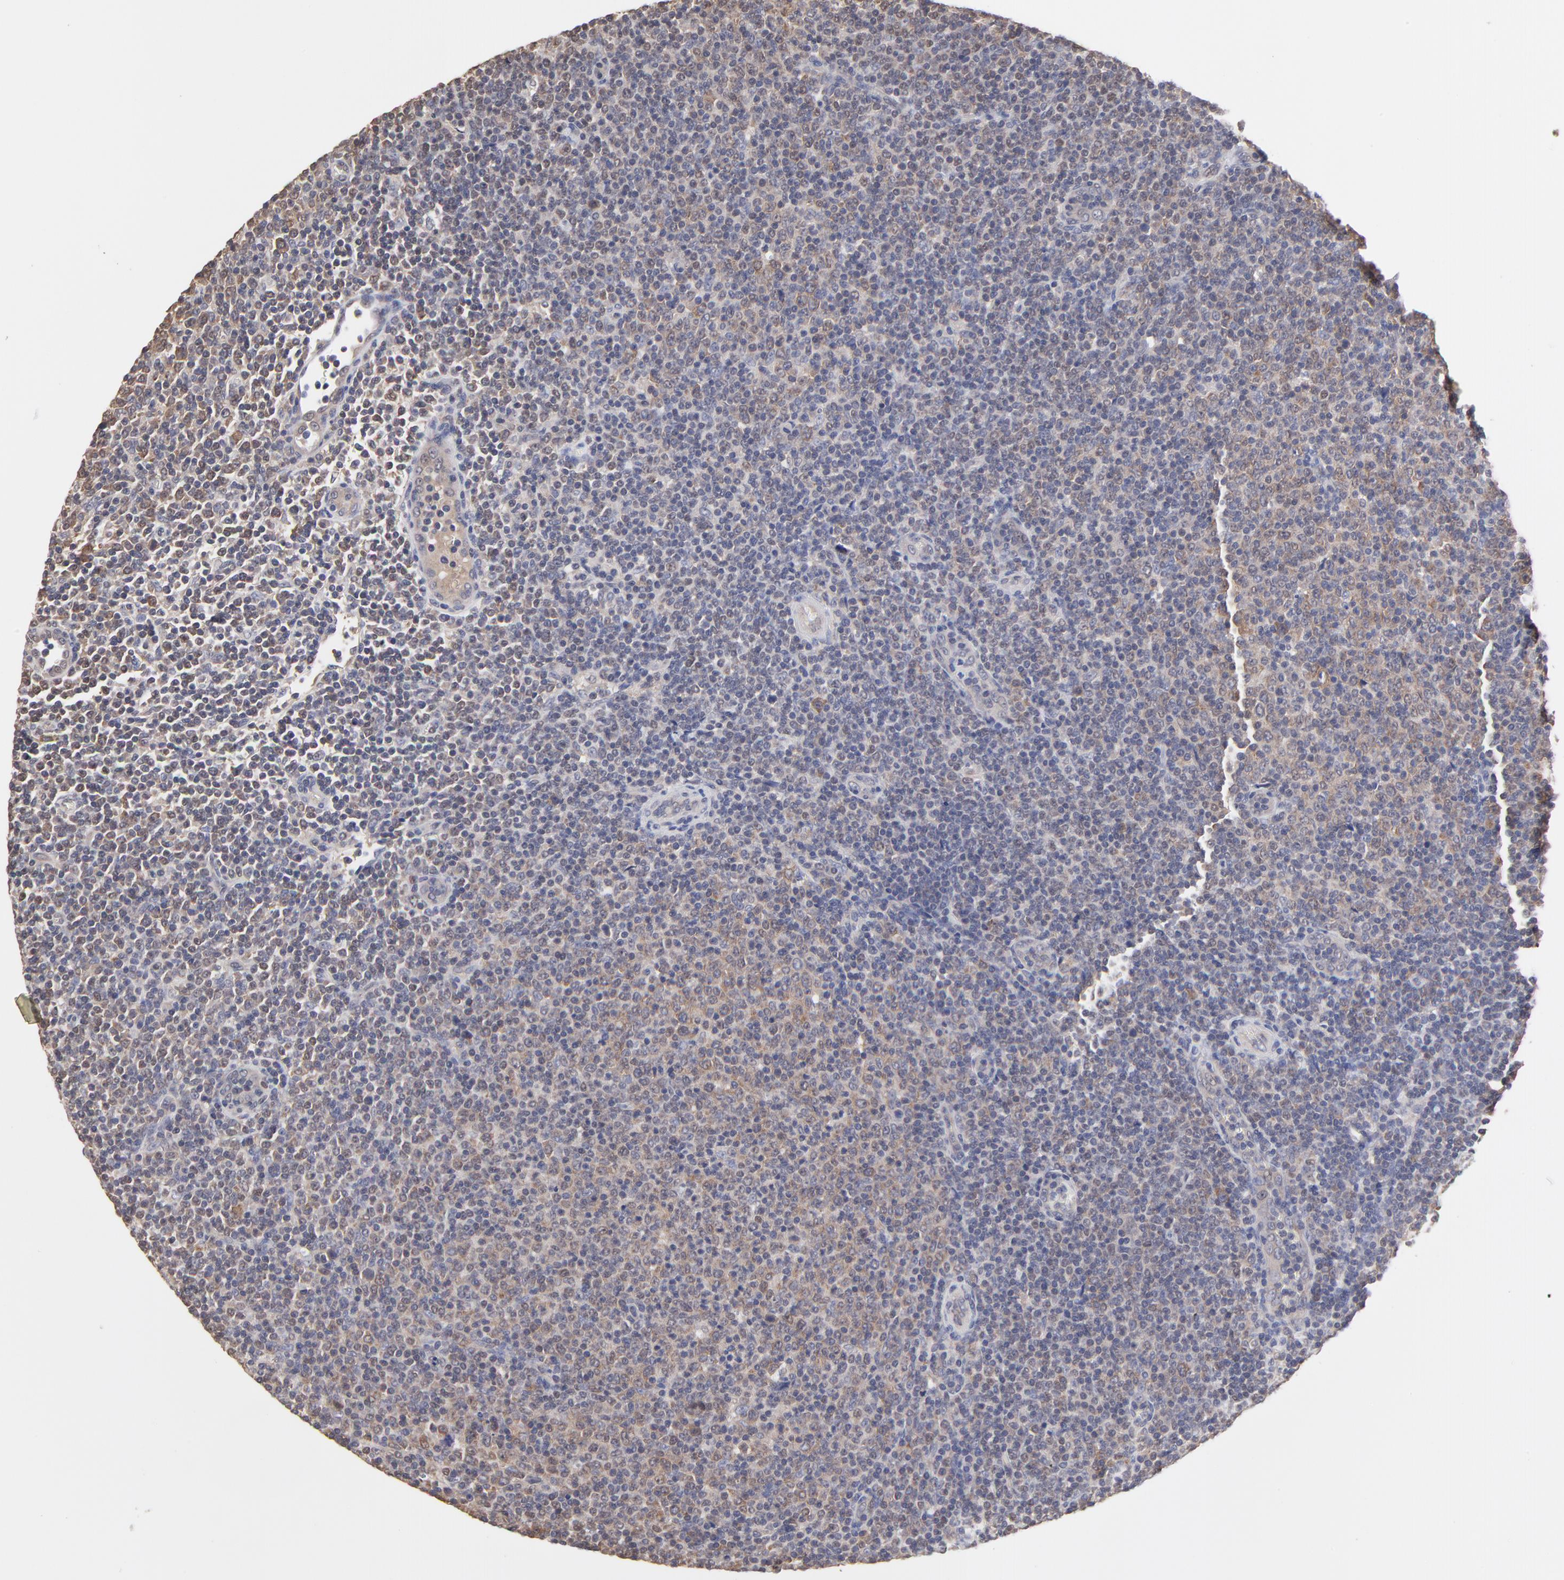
{"staining": {"intensity": "weak", "quantity": "25%-75%", "location": "cytoplasmic/membranous"}, "tissue": "lymphoma", "cell_type": "Tumor cells", "image_type": "cancer", "snomed": [{"axis": "morphology", "description": "Malignant lymphoma, non-Hodgkin's type, Low grade"}, {"axis": "topography", "description": "Lymph node"}], "caption": "A brown stain shows weak cytoplasmic/membranous positivity of a protein in human low-grade malignant lymphoma, non-Hodgkin's type tumor cells.", "gene": "CCT2", "patient": {"sex": "male", "age": 70}}